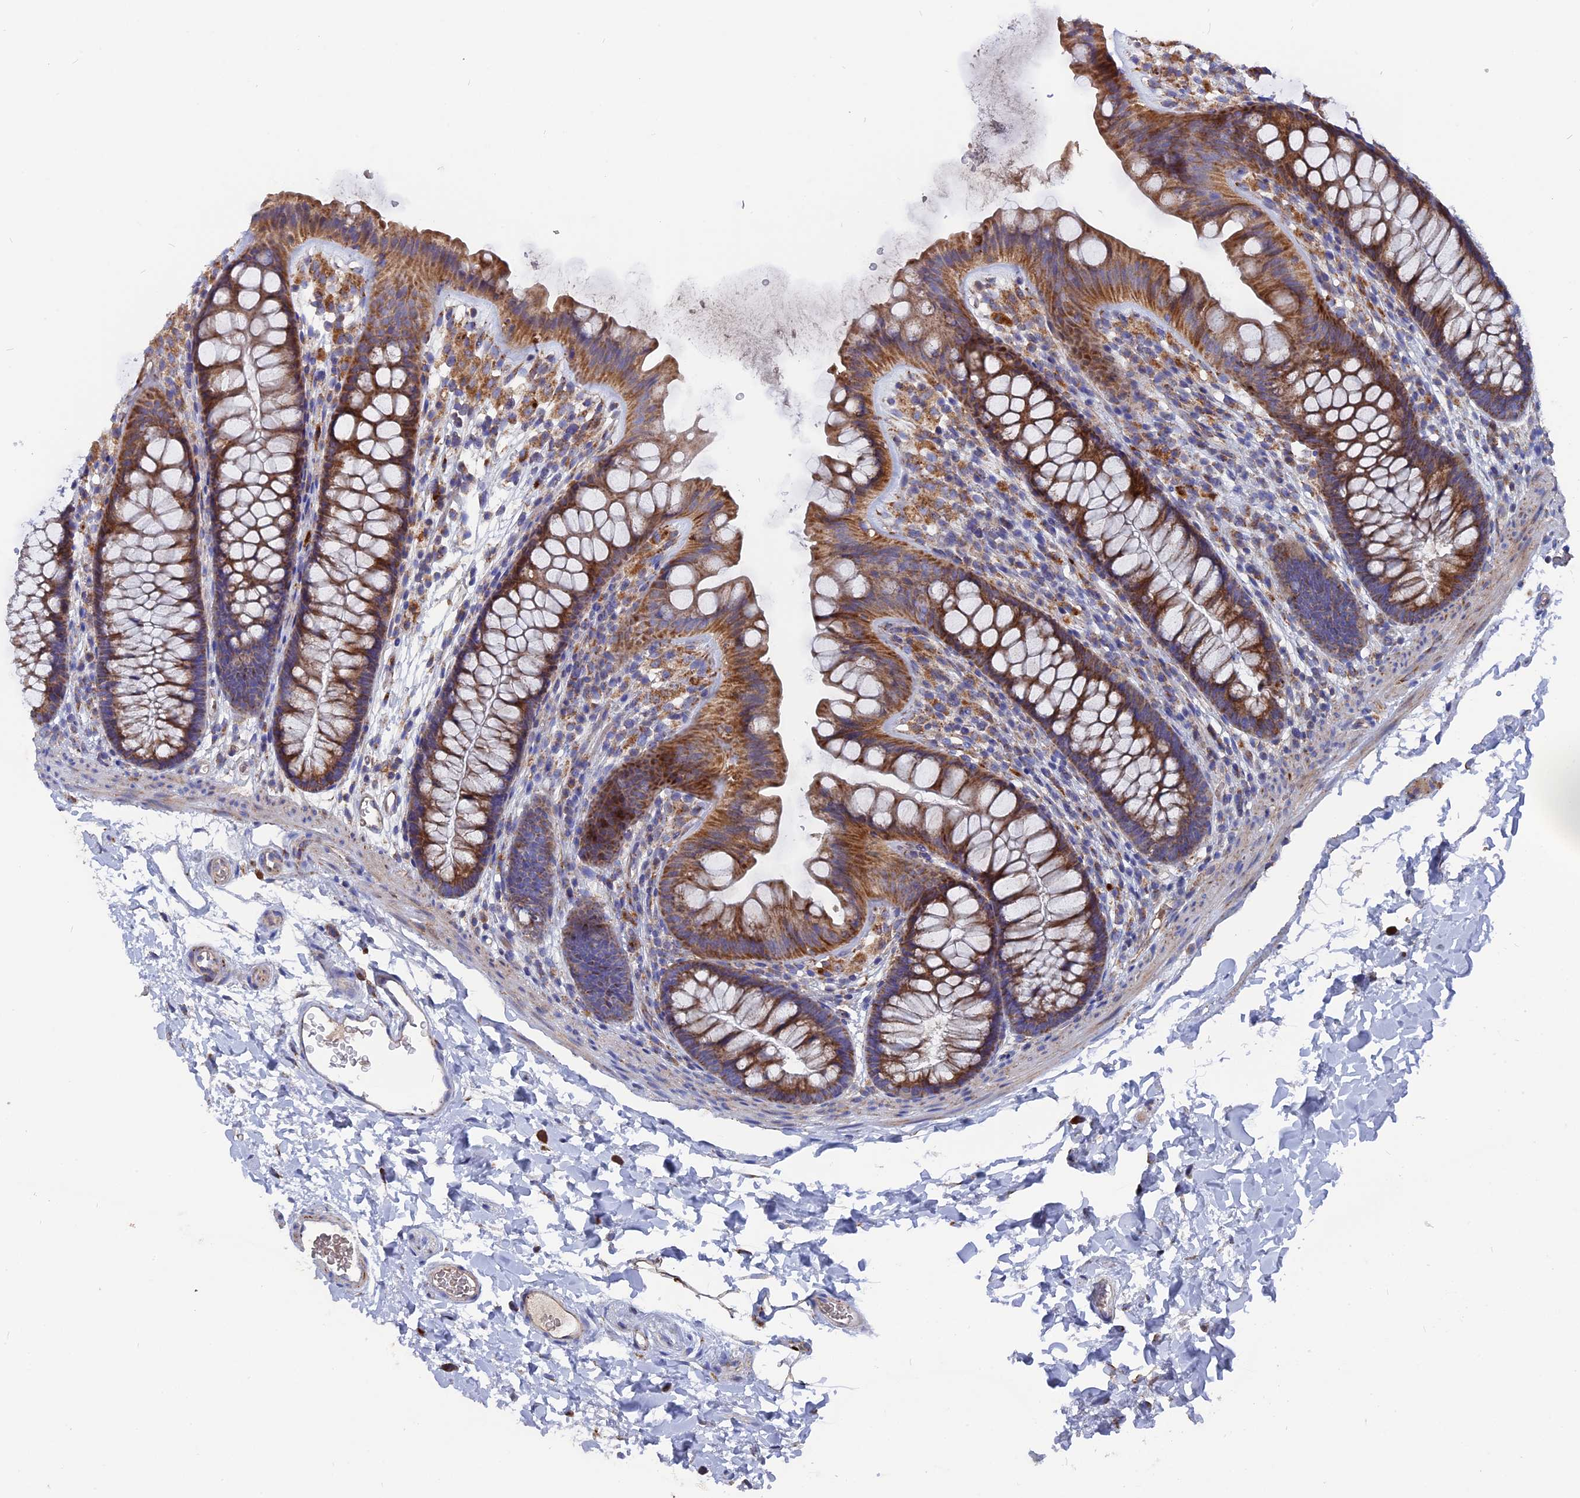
{"staining": {"intensity": "weak", "quantity": ">75%", "location": "cytoplasmic/membranous"}, "tissue": "colon", "cell_type": "Endothelial cells", "image_type": "normal", "snomed": [{"axis": "morphology", "description": "Normal tissue, NOS"}, {"axis": "topography", "description": "Colon"}], "caption": "The photomicrograph shows staining of normal colon, revealing weak cytoplasmic/membranous protein expression (brown color) within endothelial cells. The staining was performed using DAB (3,3'-diaminobenzidine), with brown indicating positive protein expression. Nuclei are stained blue with hematoxylin.", "gene": "TGFA", "patient": {"sex": "female", "age": 62}}